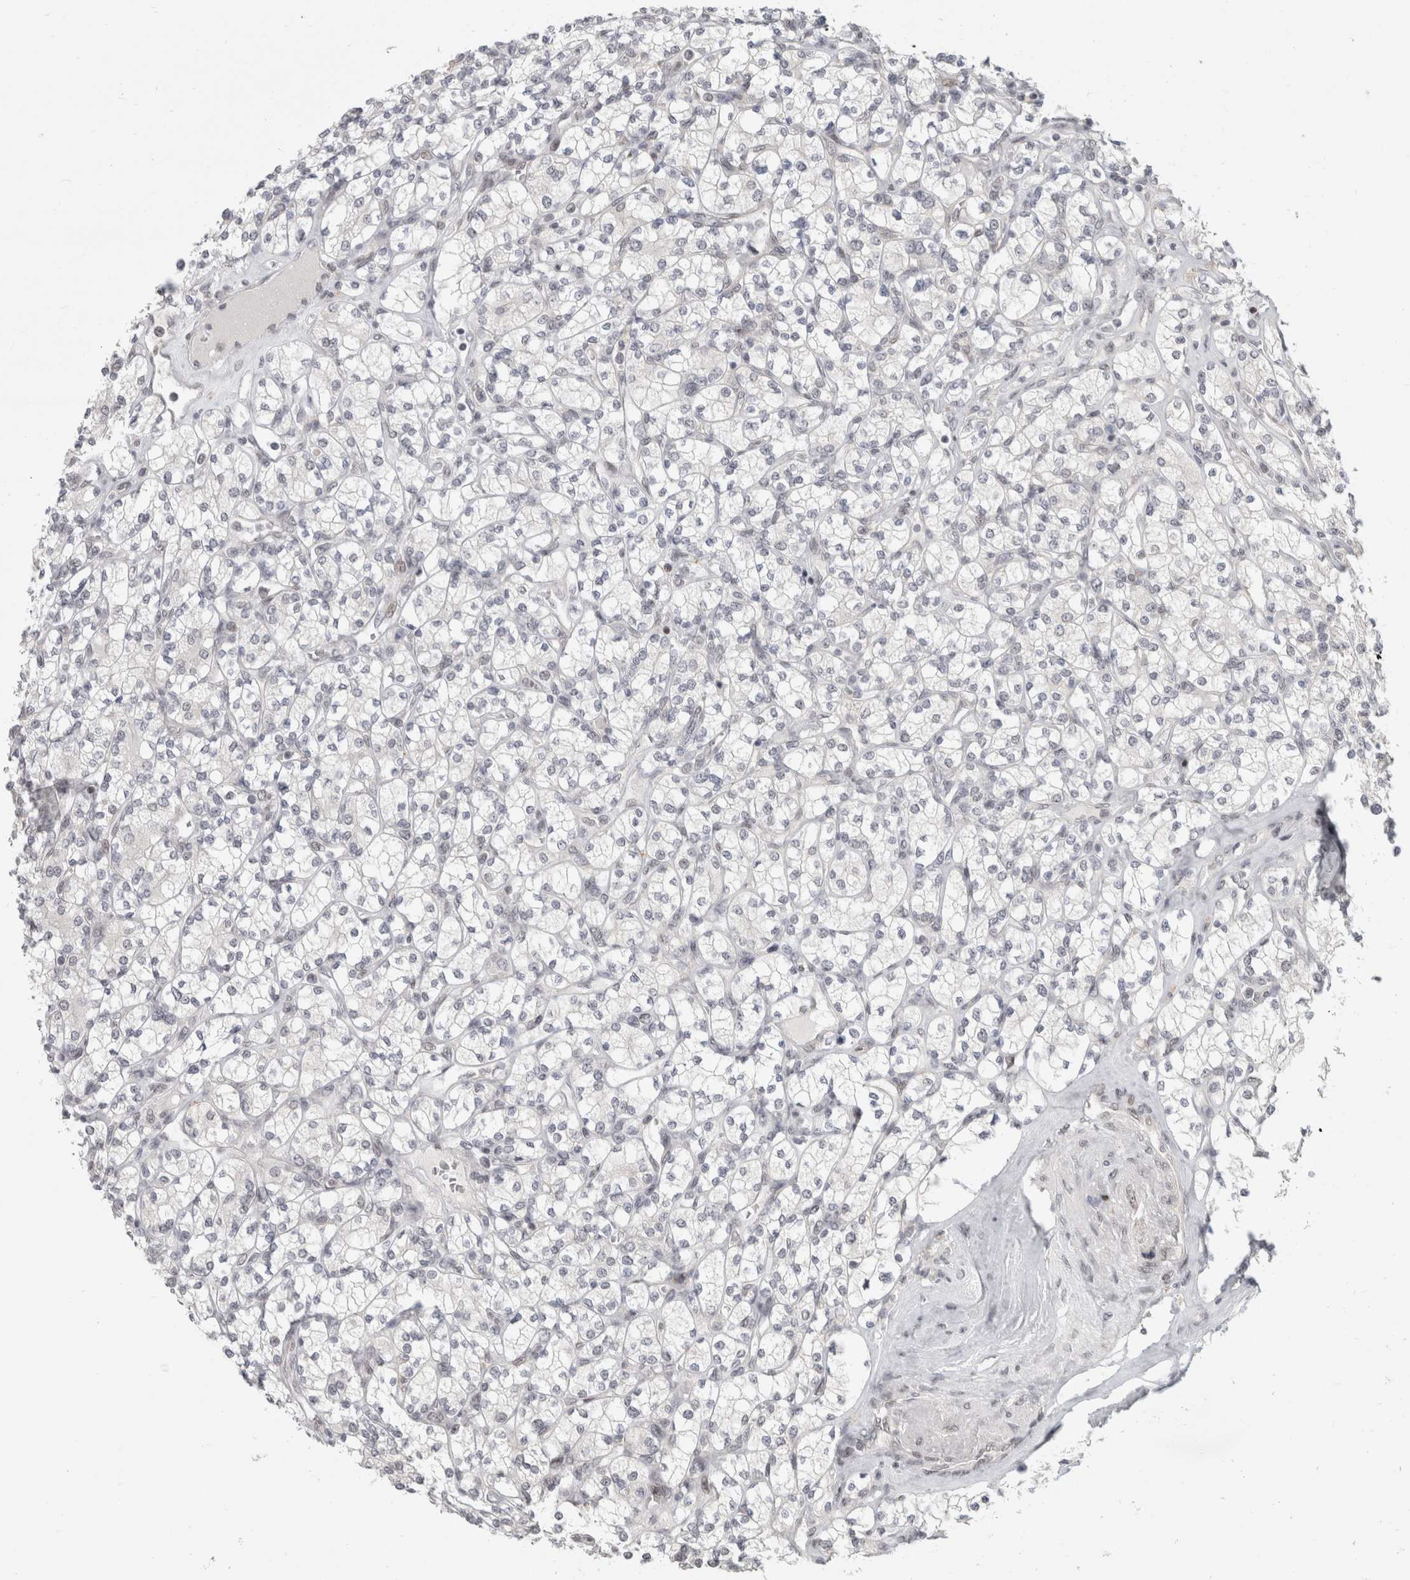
{"staining": {"intensity": "negative", "quantity": "none", "location": "none"}, "tissue": "renal cancer", "cell_type": "Tumor cells", "image_type": "cancer", "snomed": [{"axis": "morphology", "description": "Adenocarcinoma, NOS"}, {"axis": "topography", "description": "Kidney"}], "caption": "Renal cancer (adenocarcinoma) stained for a protein using immunohistochemistry (IHC) exhibits no staining tumor cells.", "gene": "SENP6", "patient": {"sex": "male", "age": 77}}